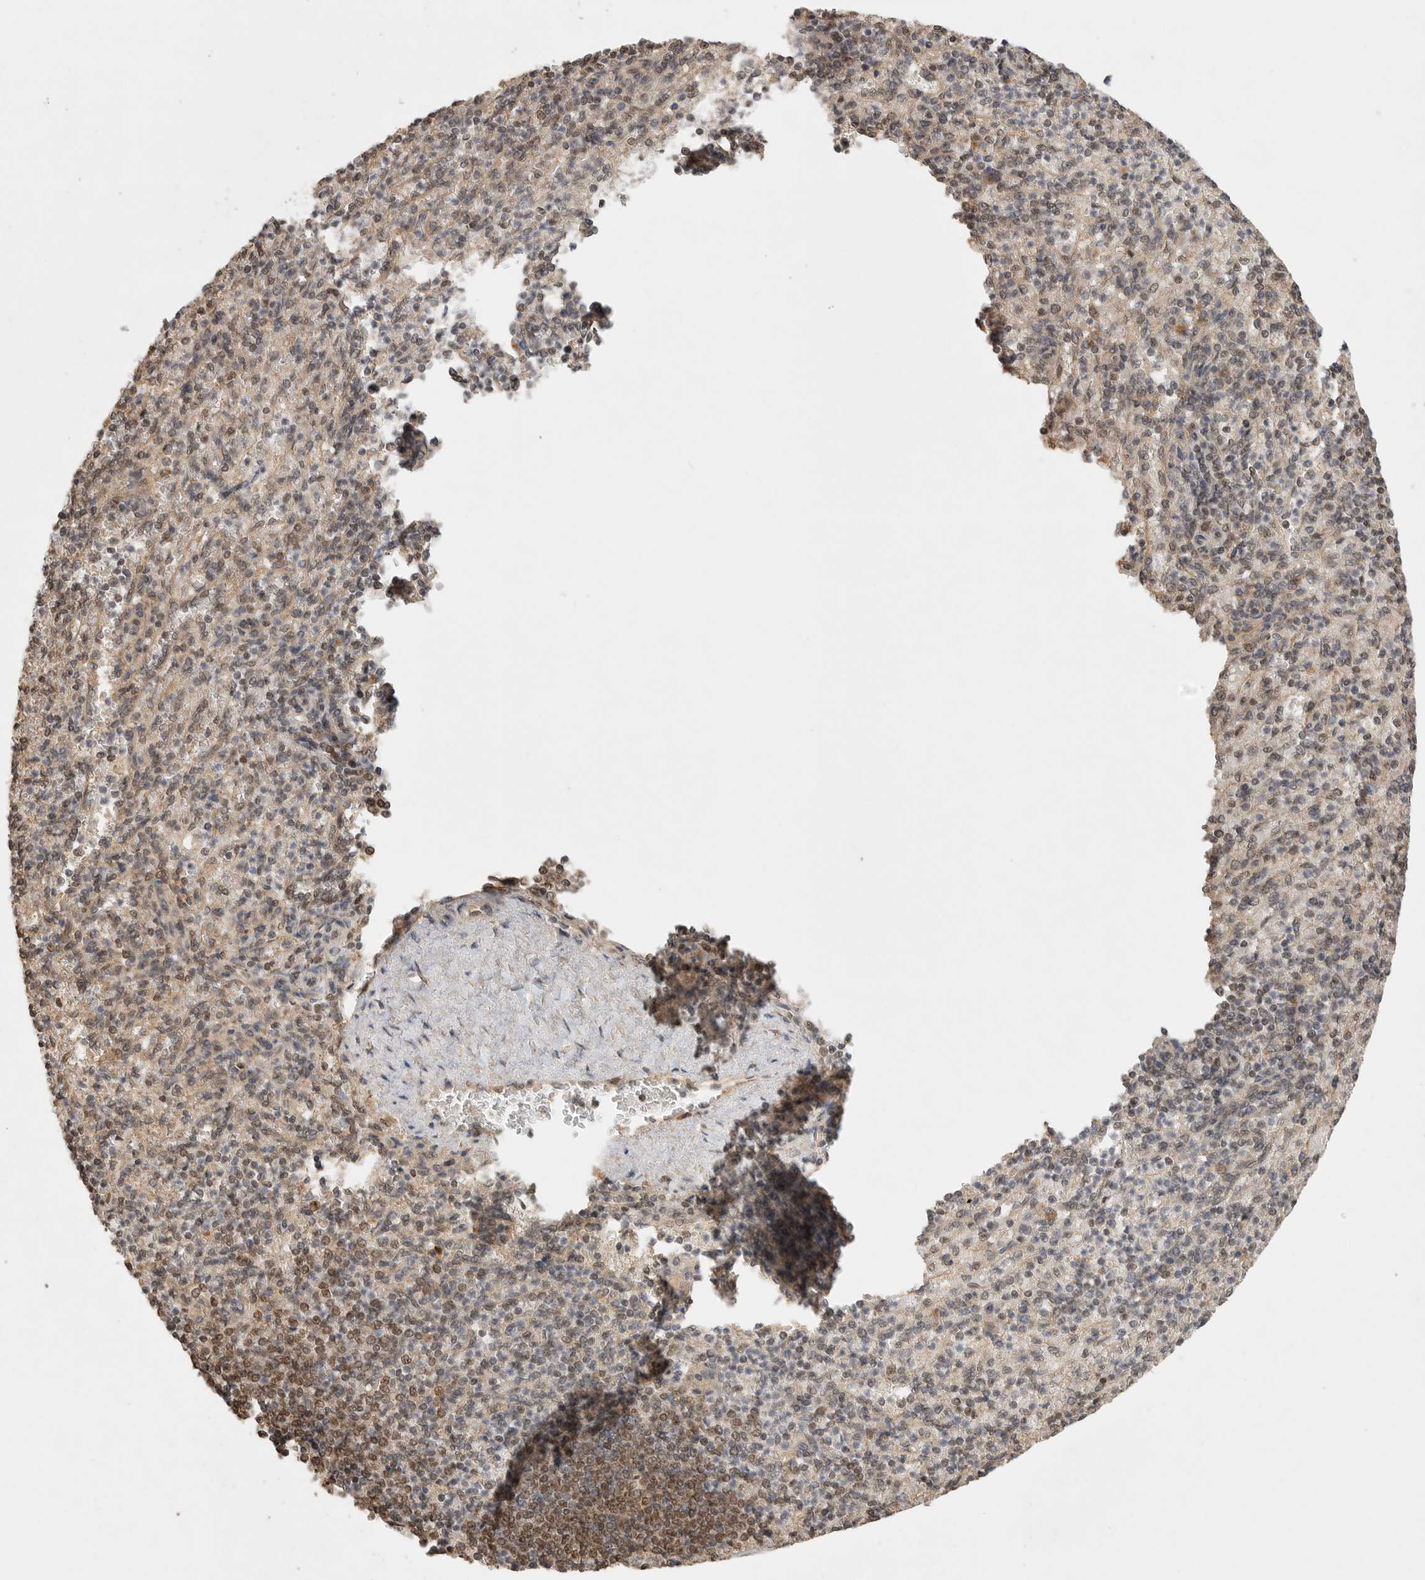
{"staining": {"intensity": "weak", "quantity": "25%-75%", "location": "cytoplasmic/membranous,nuclear"}, "tissue": "spleen", "cell_type": "Cells in red pulp", "image_type": "normal", "snomed": [{"axis": "morphology", "description": "Normal tissue, NOS"}, {"axis": "topography", "description": "Spleen"}], "caption": "Spleen stained with DAB immunohistochemistry (IHC) reveals low levels of weak cytoplasmic/membranous,nuclear staining in about 25%-75% of cells in red pulp. (DAB (3,3'-diaminobenzidine) = brown stain, brightfield microscopy at high magnification).", "gene": "DFFA", "patient": {"sex": "female", "age": 74}}